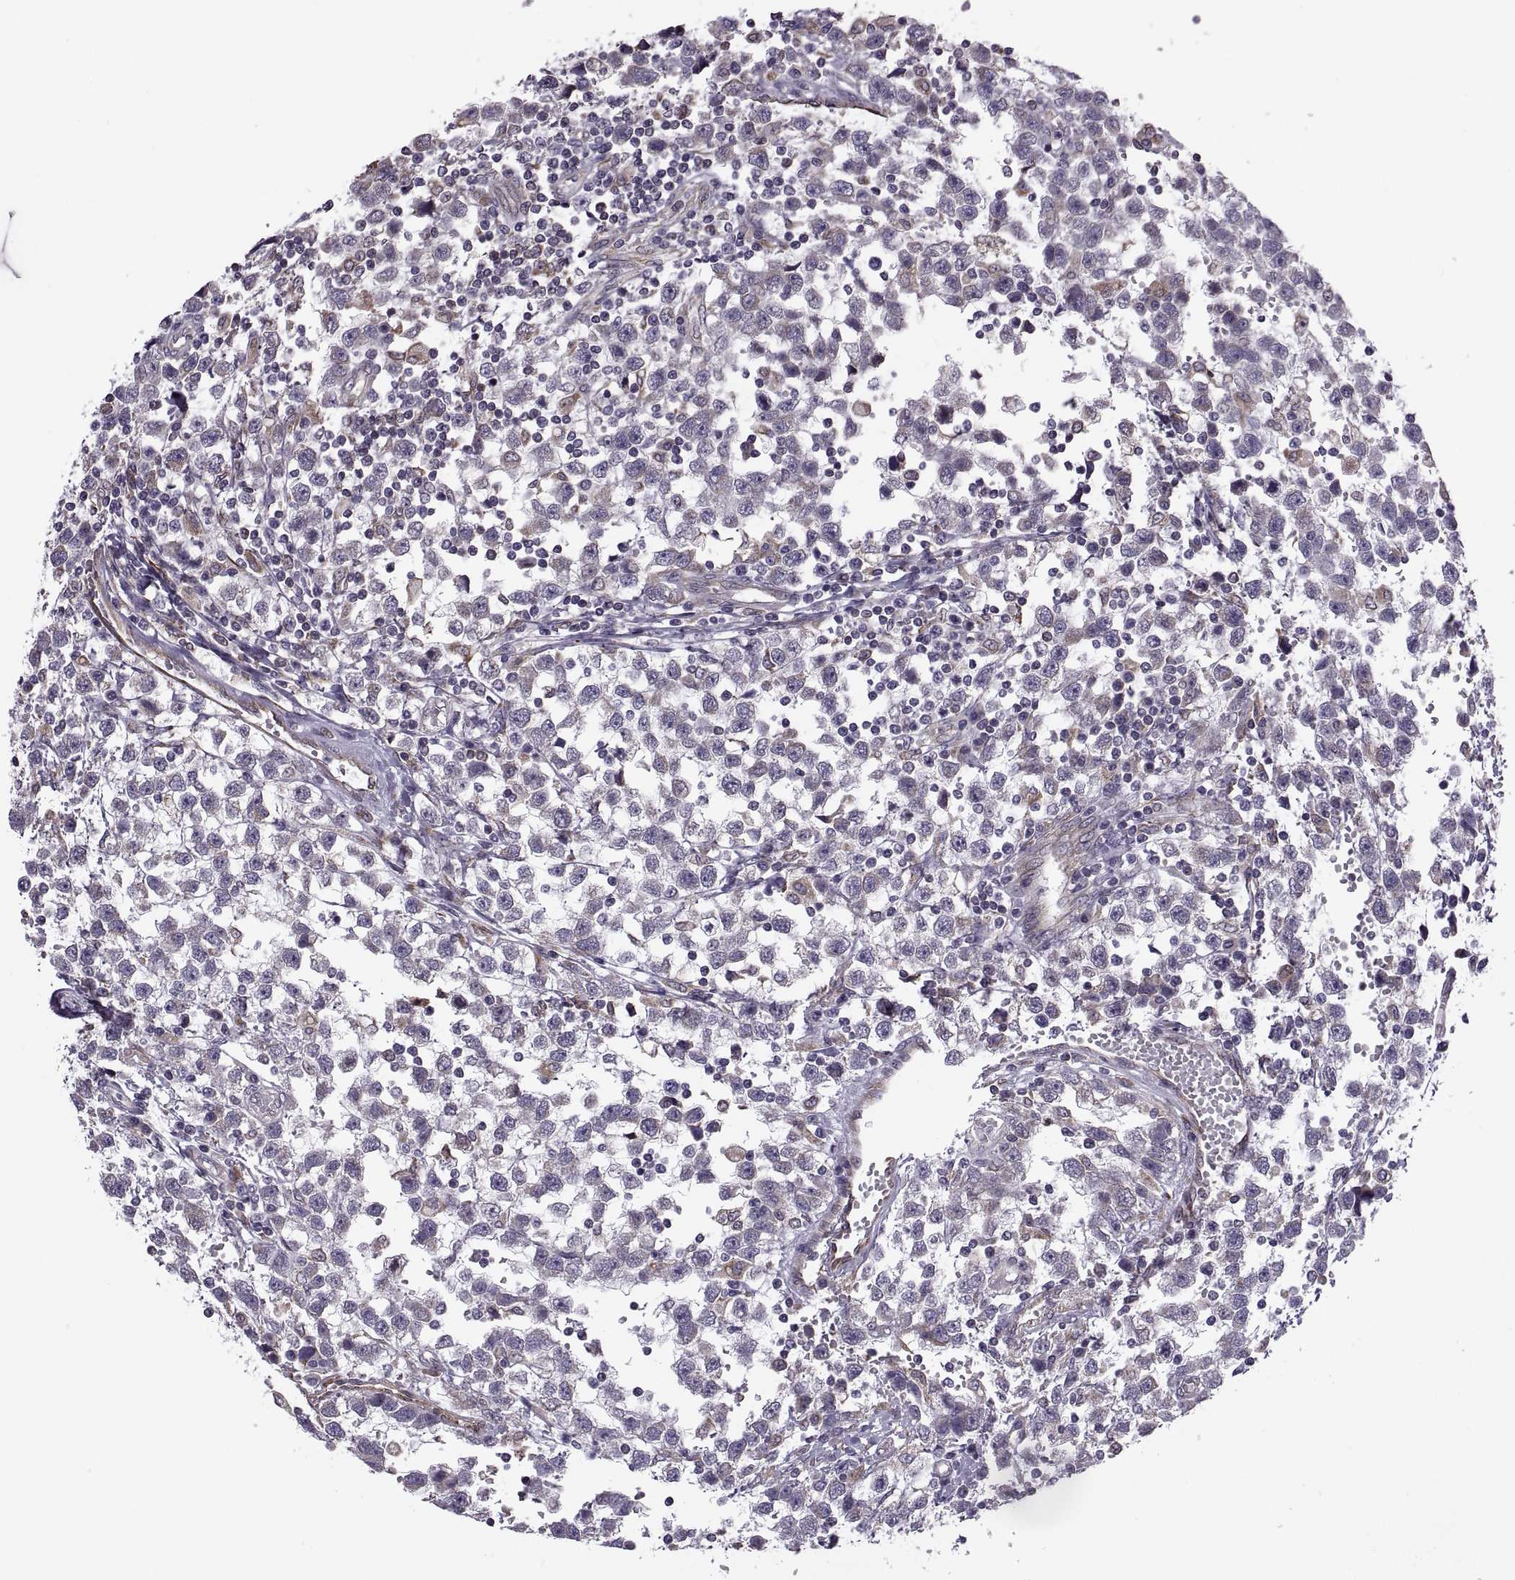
{"staining": {"intensity": "moderate", "quantity": "<25%", "location": "cytoplasmic/membranous"}, "tissue": "testis cancer", "cell_type": "Tumor cells", "image_type": "cancer", "snomed": [{"axis": "morphology", "description": "Seminoma, NOS"}, {"axis": "topography", "description": "Testis"}], "caption": "Protein staining of seminoma (testis) tissue displays moderate cytoplasmic/membranous expression in approximately <25% of tumor cells.", "gene": "LETM2", "patient": {"sex": "male", "age": 34}}